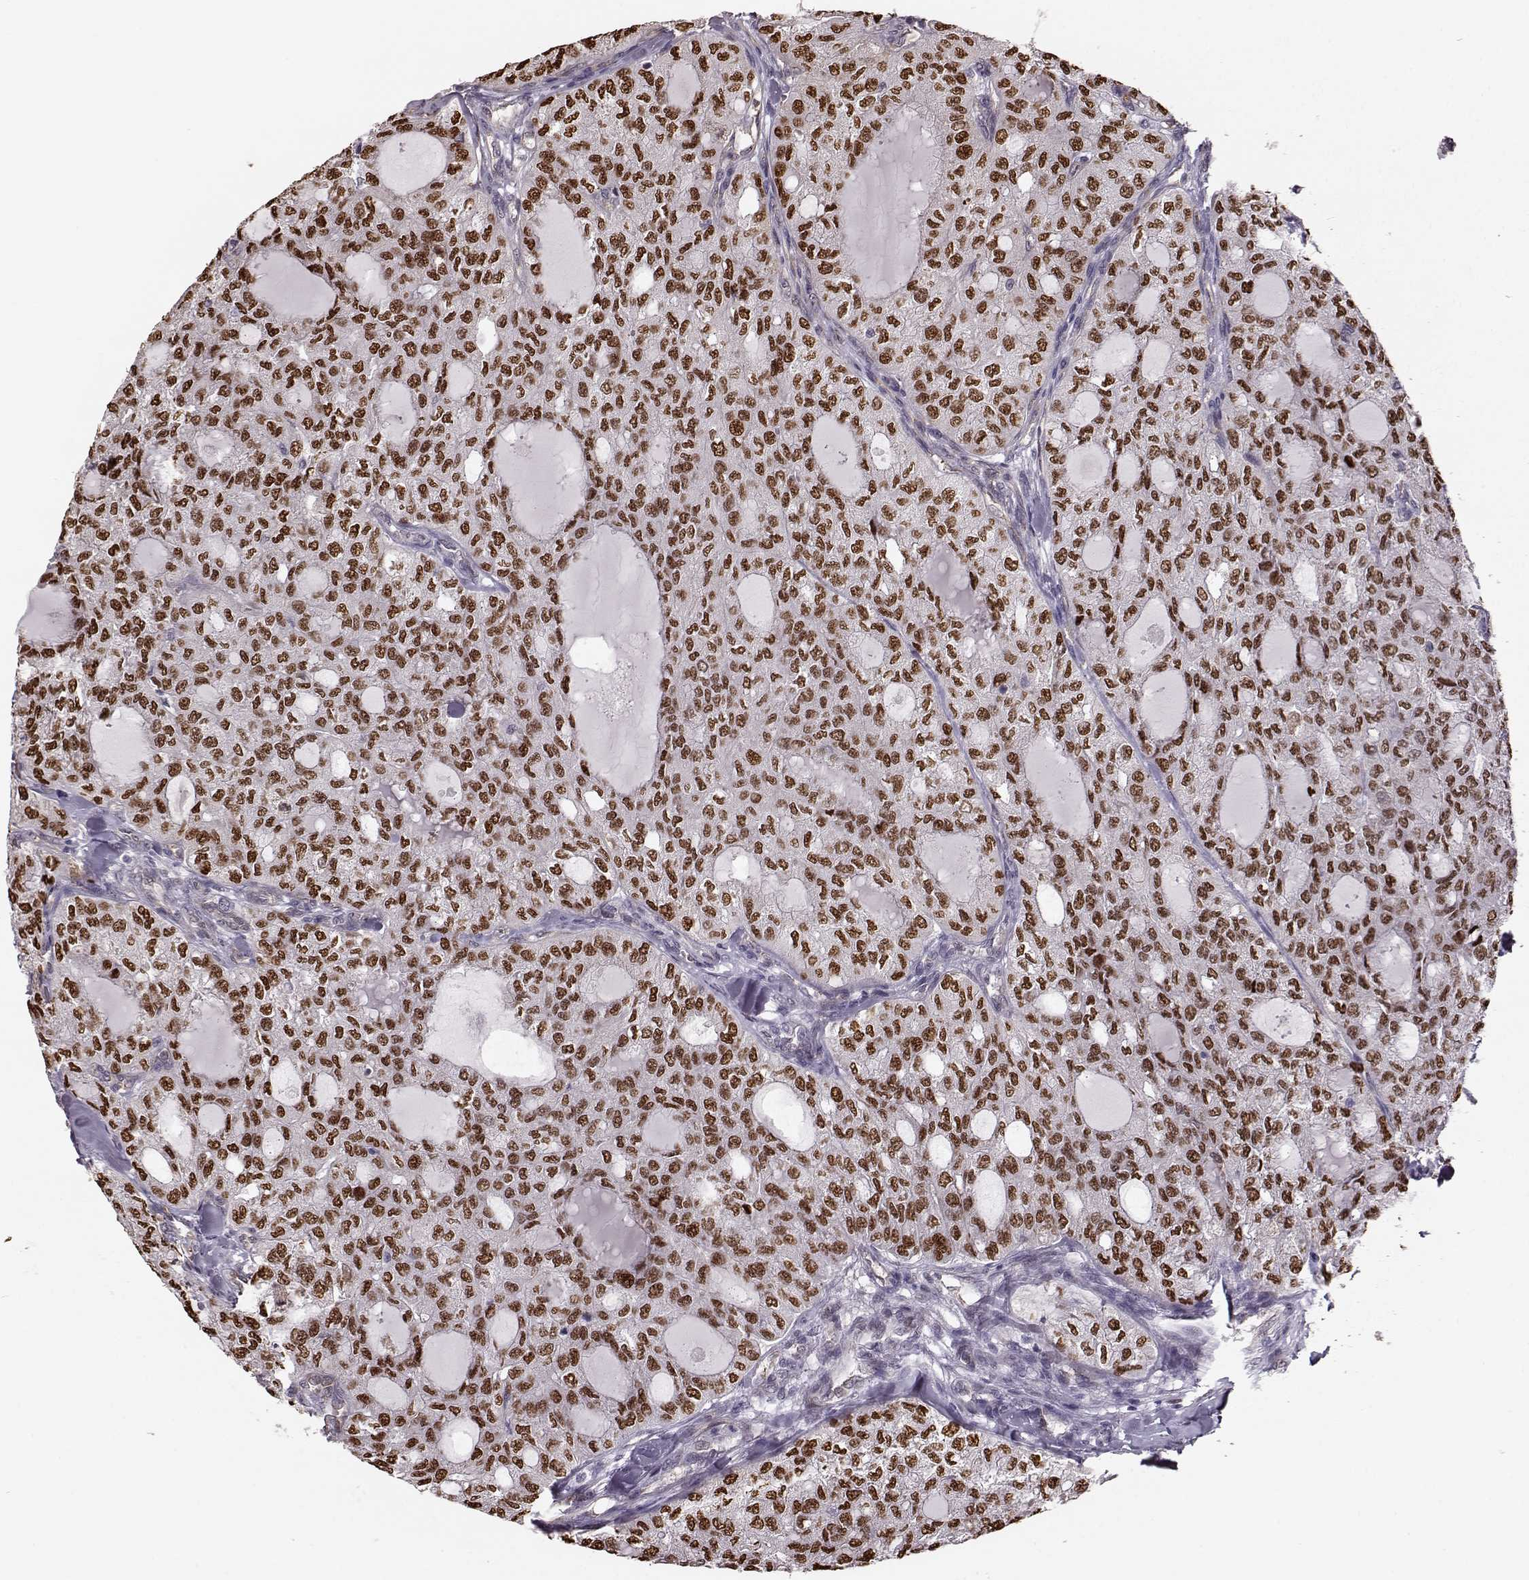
{"staining": {"intensity": "strong", "quantity": ">75%", "location": "nuclear"}, "tissue": "thyroid cancer", "cell_type": "Tumor cells", "image_type": "cancer", "snomed": [{"axis": "morphology", "description": "Follicular adenoma carcinoma, NOS"}, {"axis": "topography", "description": "Thyroid gland"}], "caption": "Follicular adenoma carcinoma (thyroid) stained with immunohistochemistry shows strong nuclear expression in about >75% of tumor cells.", "gene": "KLF6", "patient": {"sex": "male", "age": 75}}